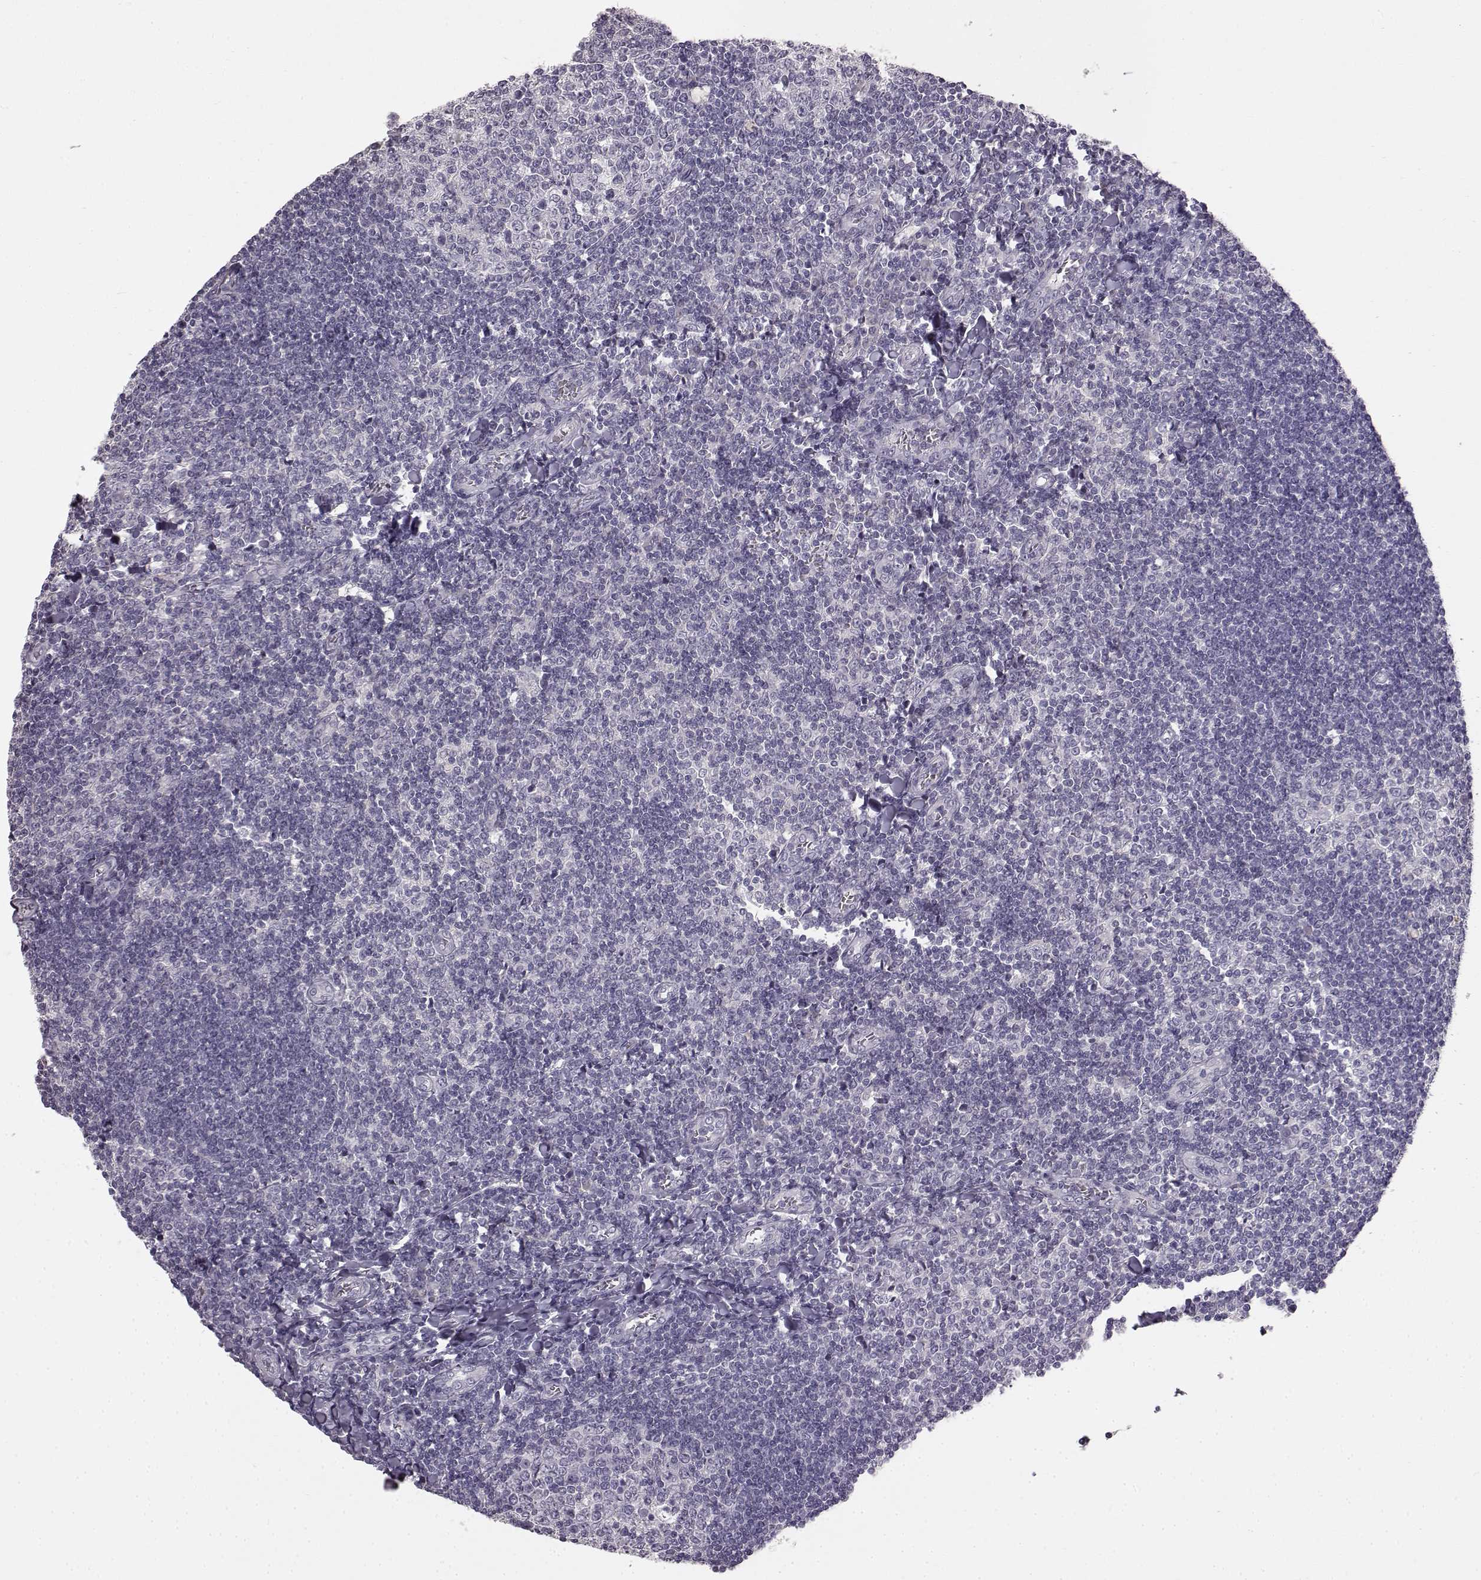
{"staining": {"intensity": "negative", "quantity": "none", "location": "none"}, "tissue": "tonsil", "cell_type": "Germinal center cells", "image_type": "normal", "snomed": [{"axis": "morphology", "description": "Normal tissue, NOS"}, {"axis": "topography", "description": "Tonsil"}], "caption": "DAB immunohistochemical staining of normal tonsil reveals no significant expression in germinal center cells. The staining was performed using DAB to visualize the protein expression in brown, while the nuclei were stained in blue with hematoxylin (Magnification: 20x).", "gene": "KRT81", "patient": {"sex": "female", "age": 12}}